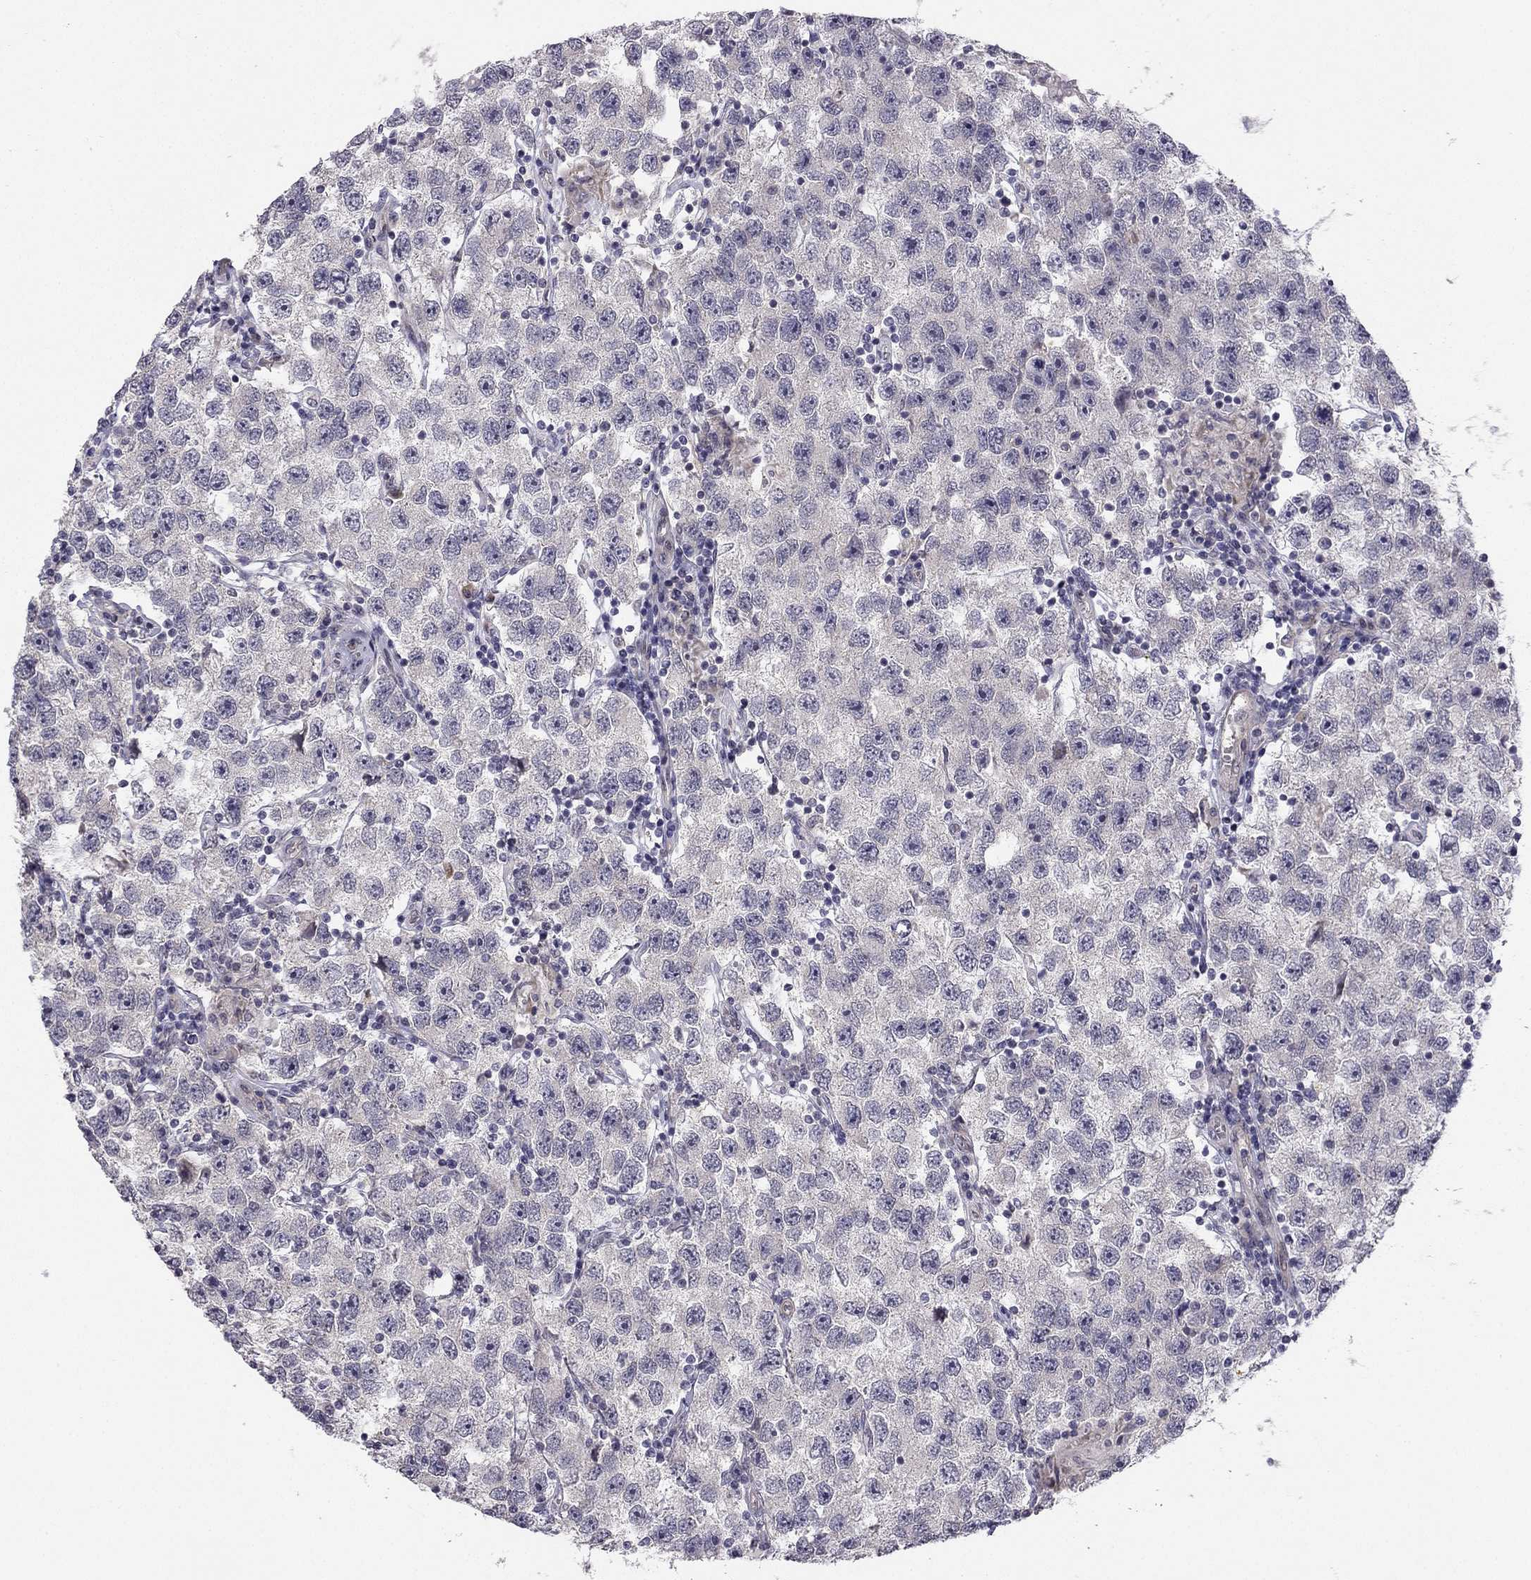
{"staining": {"intensity": "negative", "quantity": "none", "location": "none"}, "tissue": "testis cancer", "cell_type": "Tumor cells", "image_type": "cancer", "snomed": [{"axis": "morphology", "description": "Seminoma, NOS"}, {"axis": "topography", "description": "Testis"}], "caption": "Human testis seminoma stained for a protein using immunohistochemistry (IHC) reveals no positivity in tumor cells.", "gene": "CHST8", "patient": {"sex": "male", "age": 26}}